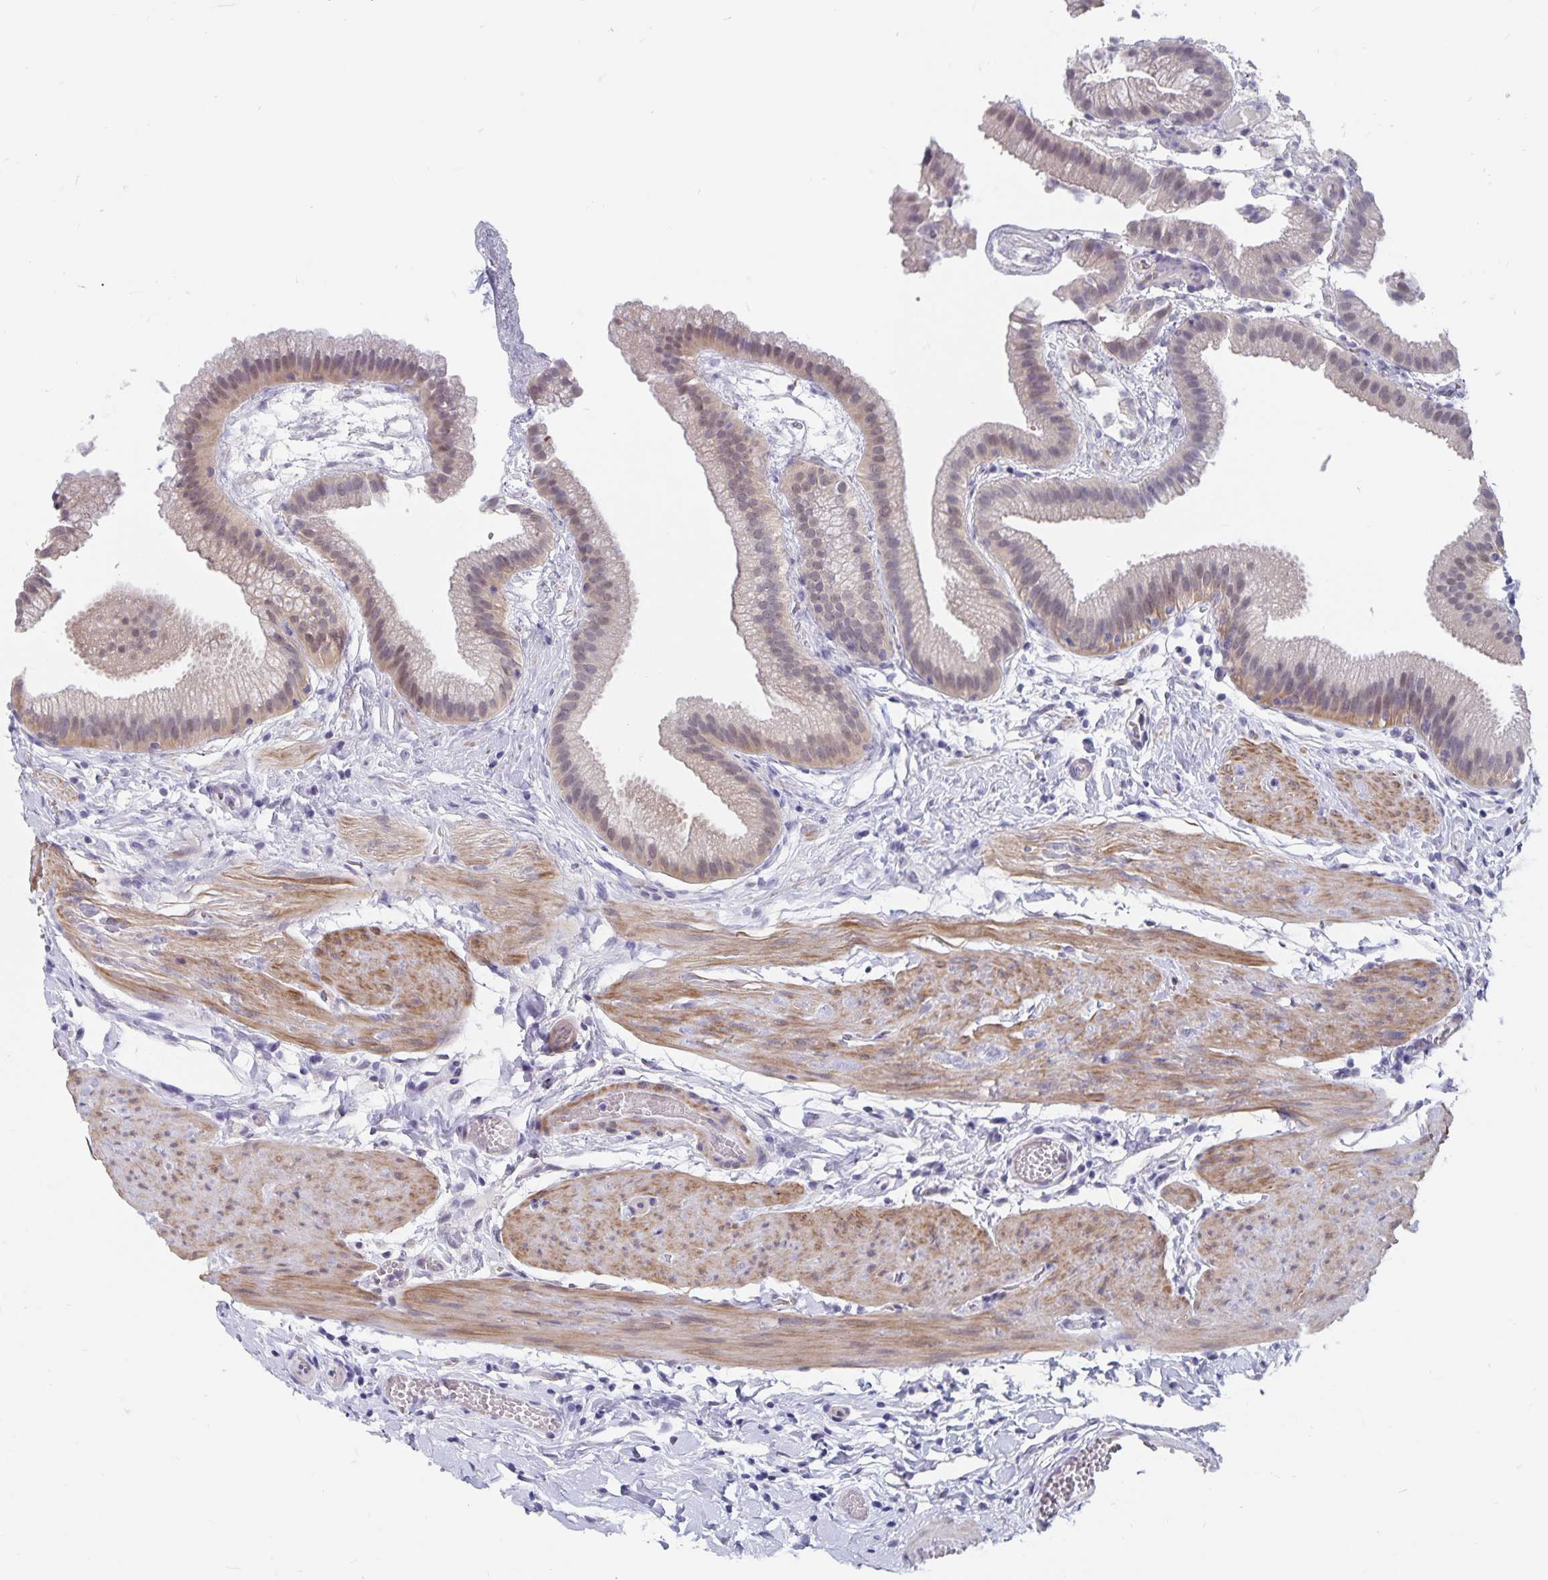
{"staining": {"intensity": "weak", "quantity": "<25%", "location": "nuclear"}, "tissue": "gallbladder", "cell_type": "Glandular cells", "image_type": "normal", "snomed": [{"axis": "morphology", "description": "Normal tissue, NOS"}, {"axis": "topography", "description": "Gallbladder"}], "caption": "Photomicrograph shows no significant protein staining in glandular cells of benign gallbladder.", "gene": "BAG6", "patient": {"sex": "female", "age": 63}}